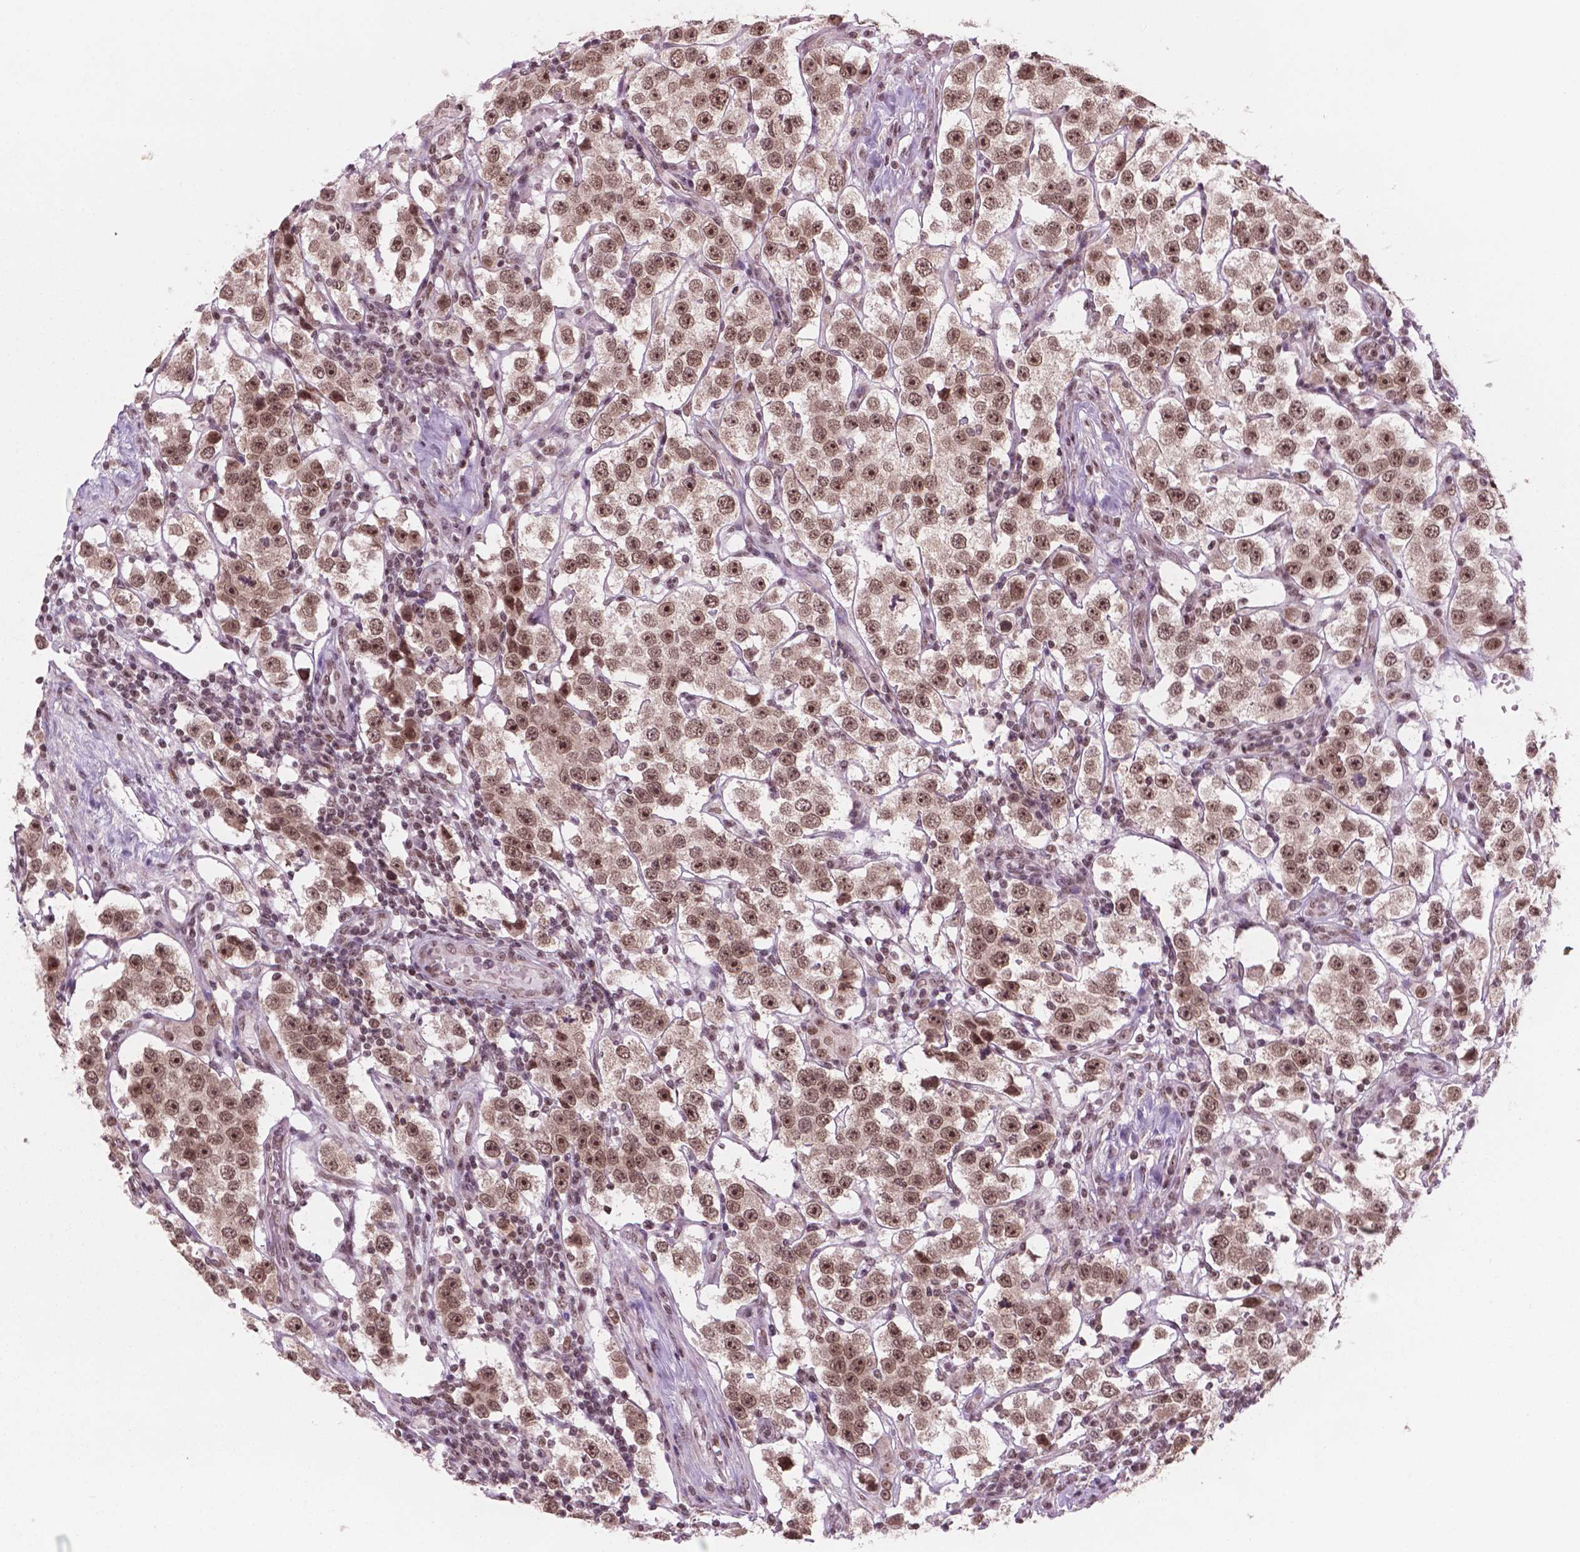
{"staining": {"intensity": "moderate", "quantity": ">75%", "location": "nuclear"}, "tissue": "testis cancer", "cell_type": "Tumor cells", "image_type": "cancer", "snomed": [{"axis": "morphology", "description": "Seminoma, NOS"}, {"axis": "topography", "description": "Testis"}], "caption": "A medium amount of moderate nuclear positivity is appreciated in approximately >75% of tumor cells in testis seminoma tissue.", "gene": "POLR2E", "patient": {"sex": "male", "age": 37}}